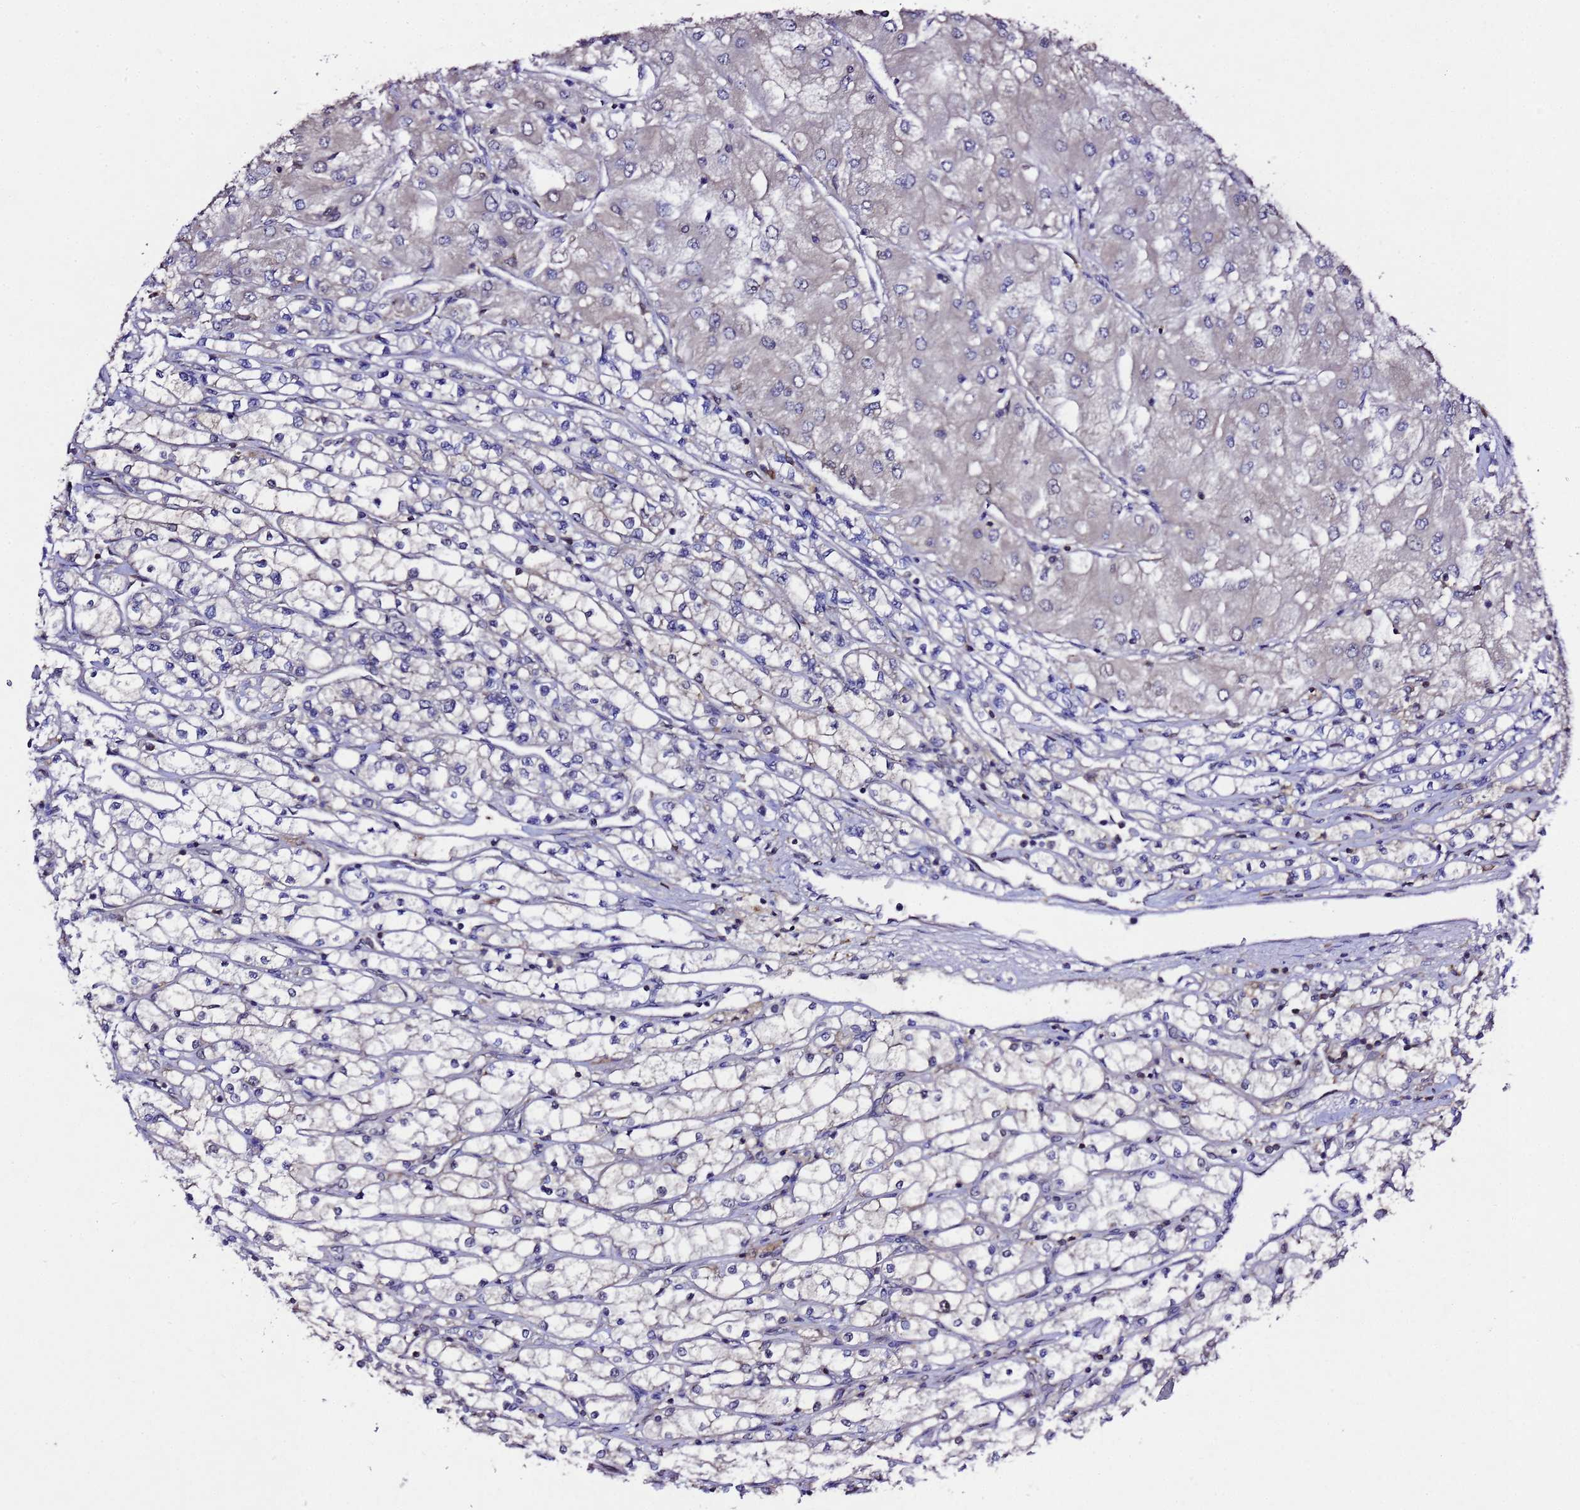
{"staining": {"intensity": "negative", "quantity": "none", "location": "none"}, "tissue": "renal cancer", "cell_type": "Tumor cells", "image_type": "cancer", "snomed": [{"axis": "morphology", "description": "Adenocarcinoma, NOS"}, {"axis": "topography", "description": "Kidney"}], "caption": "This is an immunohistochemistry (IHC) micrograph of human renal cancer. There is no positivity in tumor cells.", "gene": "ALG3", "patient": {"sex": "male", "age": 80}}